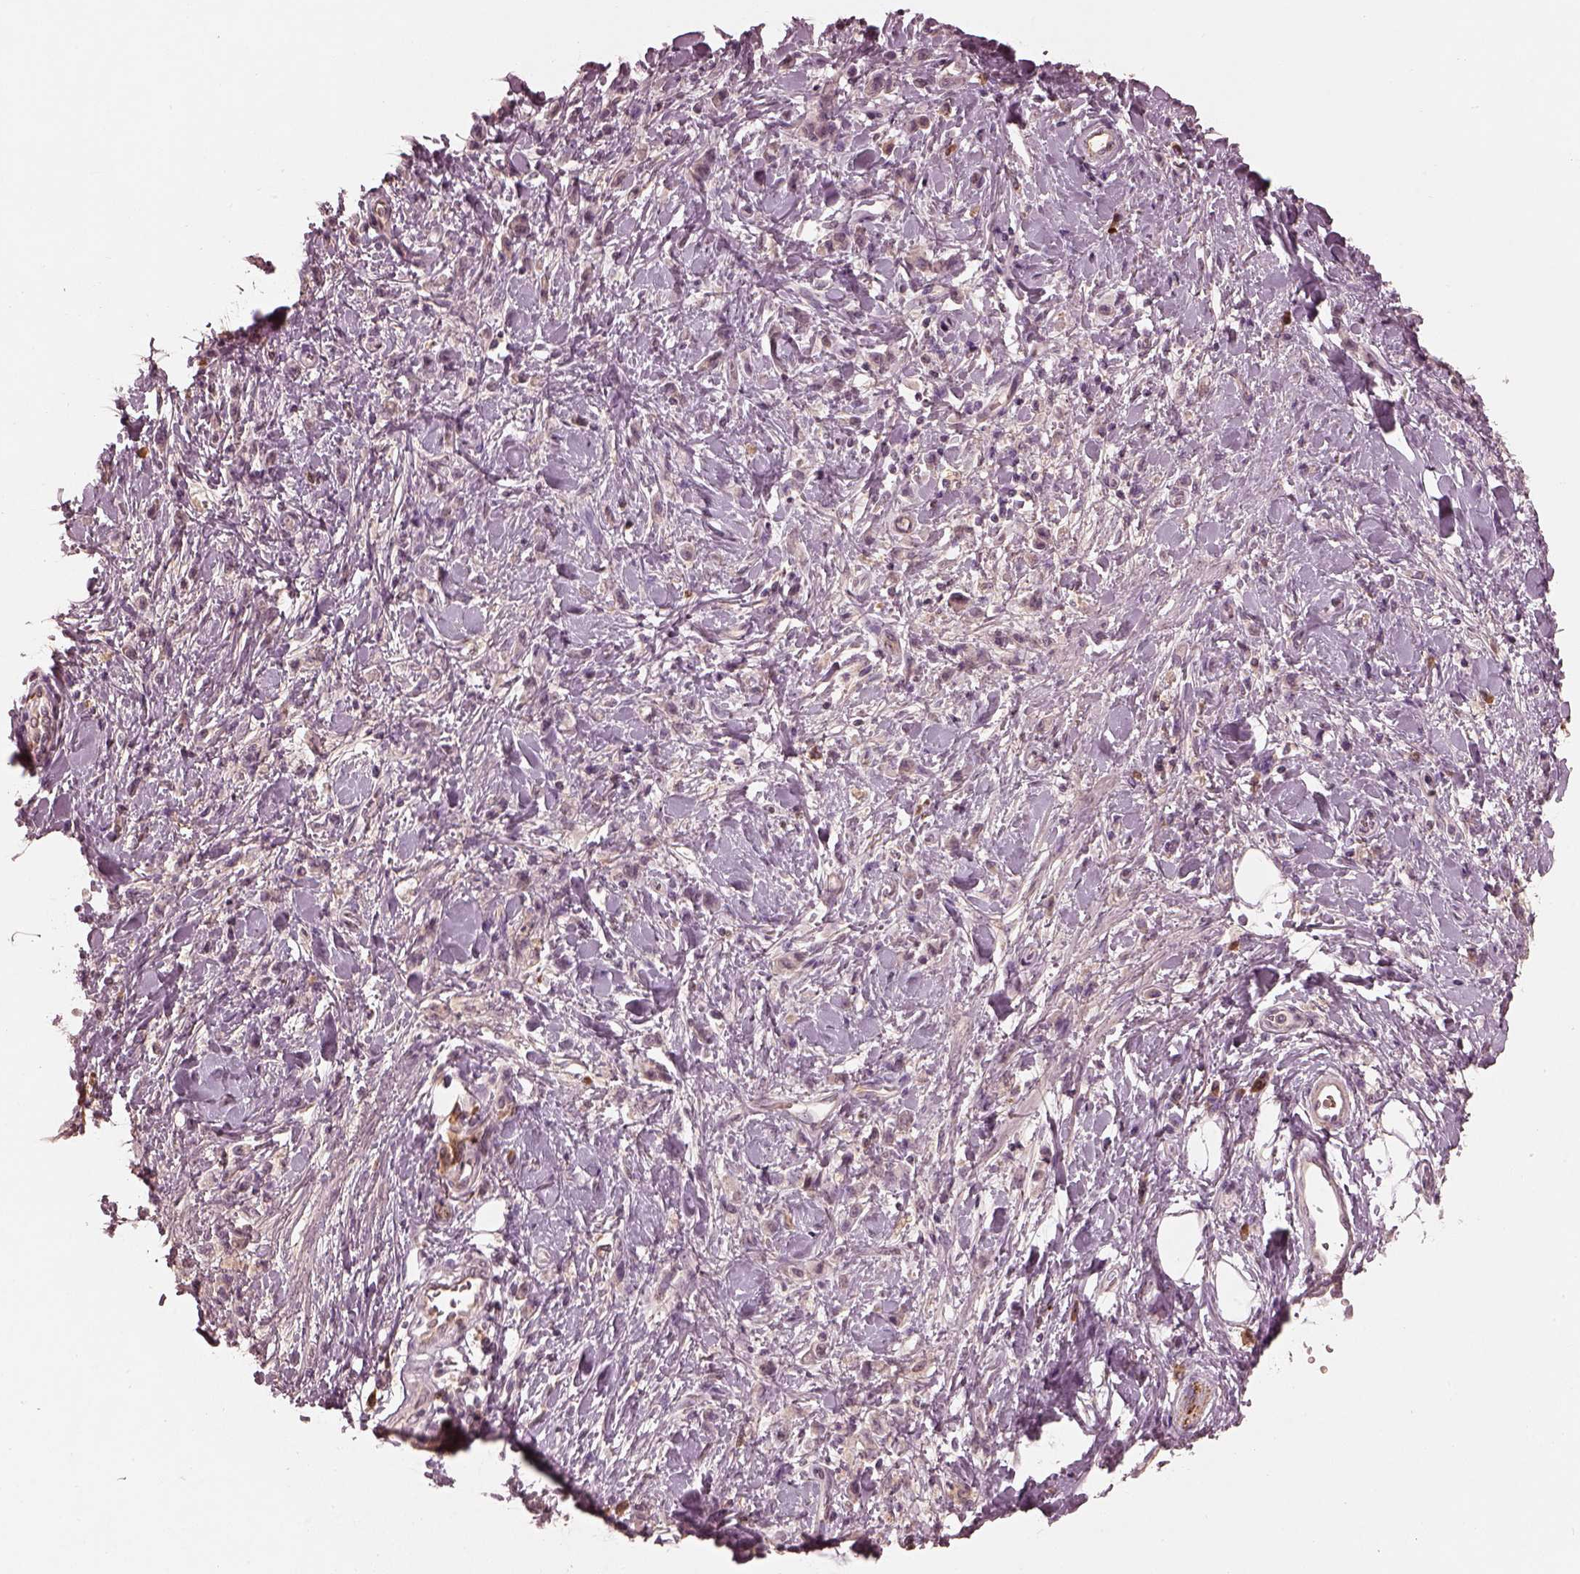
{"staining": {"intensity": "negative", "quantity": "none", "location": "none"}, "tissue": "stomach cancer", "cell_type": "Tumor cells", "image_type": "cancer", "snomed": [{"axis": "morphology", "description": "Adenocarcinoma, NOS"}, {"axis": "topography", "description": "Stomach"}], "caption": "Tumor cells are negative for brown protein staining in adenocarcinoma (stomach). (Stains: DAB (3,3'-diaminobenzidine) immunohistochemistry with hematoxylin counter stain, Microscopy: brightfield microscopy at high magnification).", "gene": "CALR3", "patient": {"sex": "male", "age": 77}}